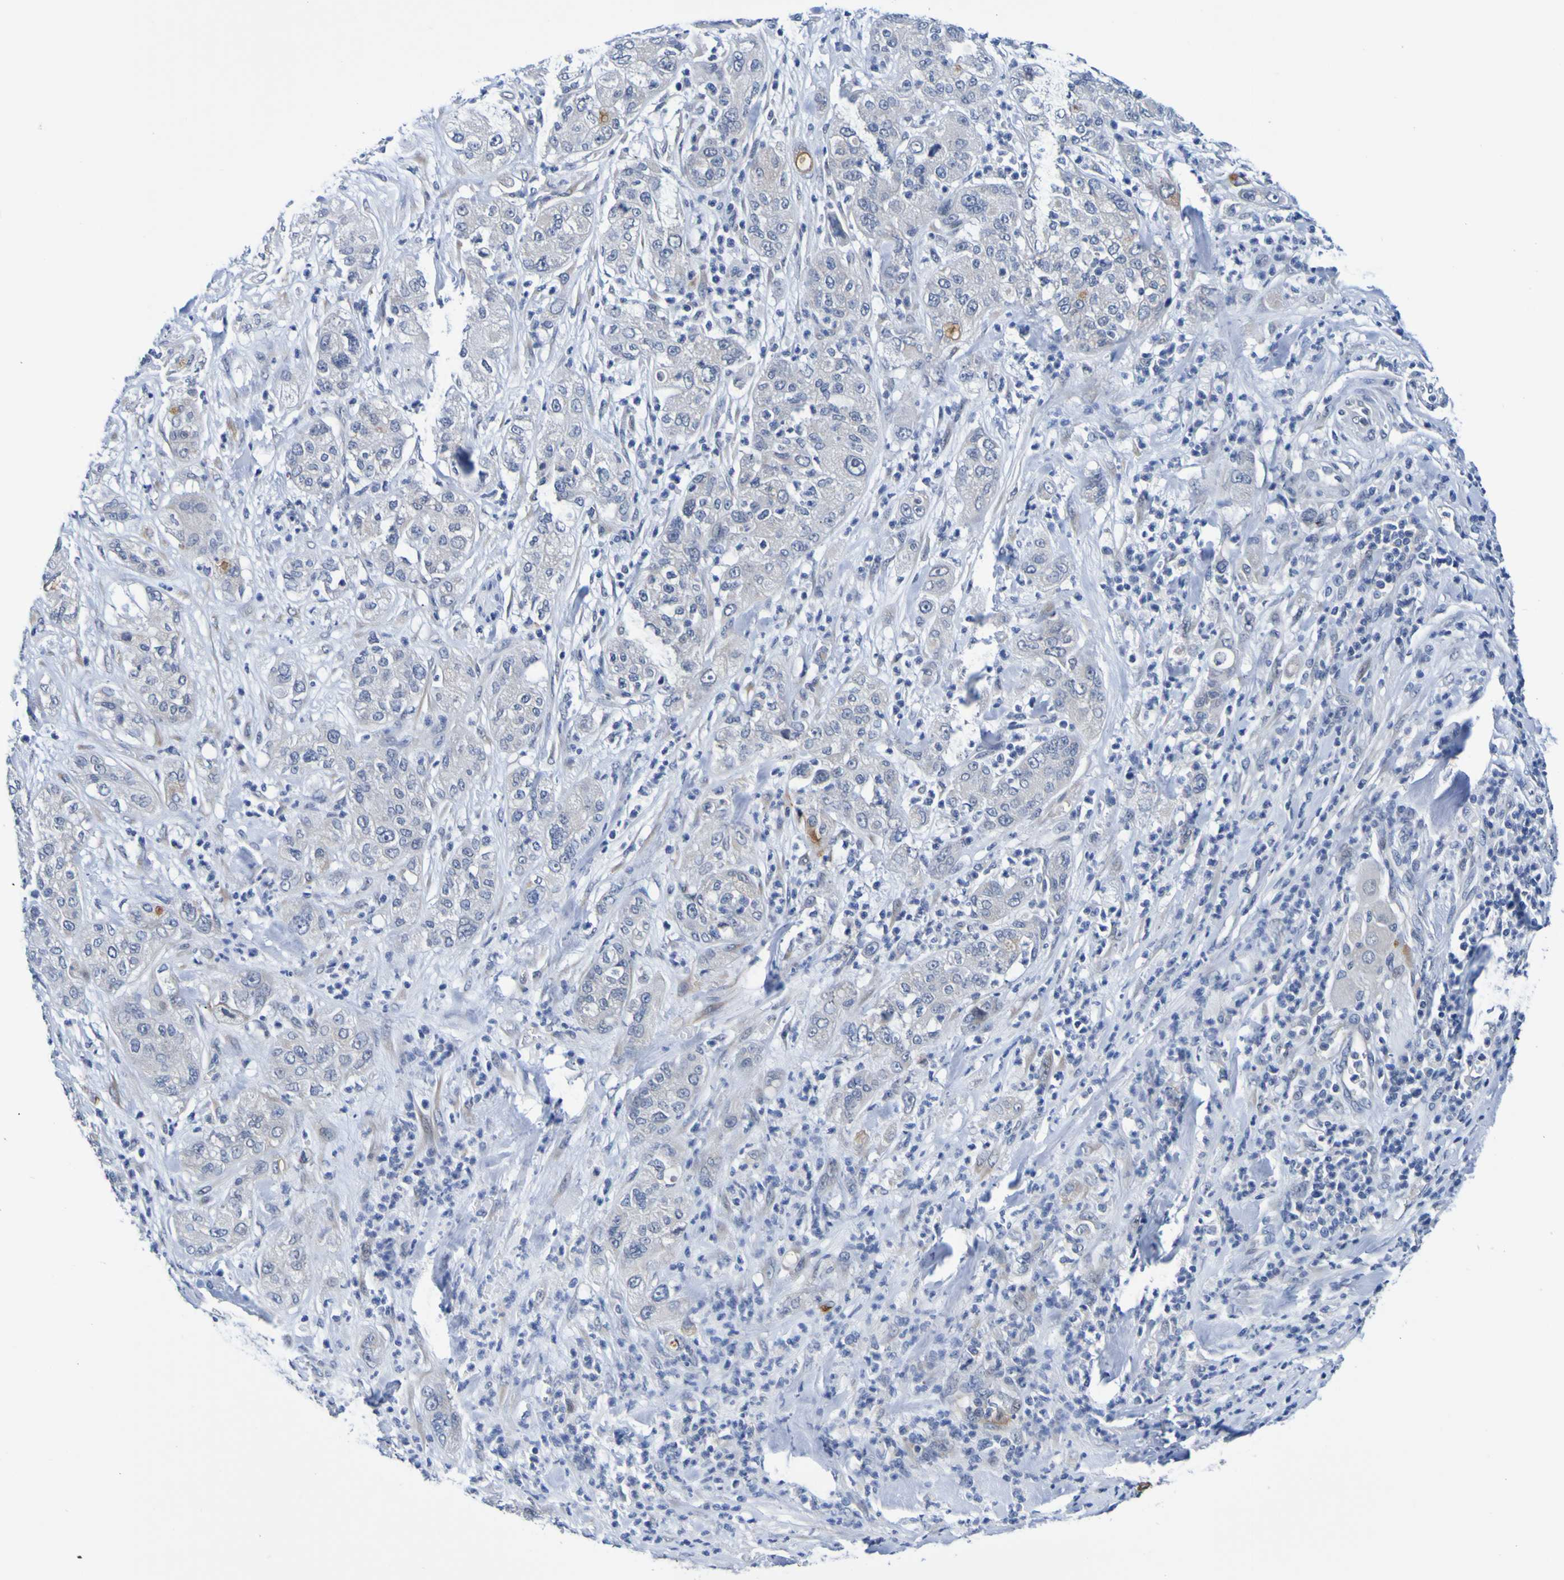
{"staining": {"intensity": "weak", "quantity": "<25%", "location": "cytoplasmic/membranous"}, "tissue": "pancreatic cancer", "cell_type": "Tumor cells", "image_type": "cancer", "snomed": [{"axis": "morphology", "description": "Adenocarcinoma, NOS"}, {"axis": "topography", "description": "Pancreas"}], "caption": "High magnification brightfield microscopy of pancreatic cancer (adenocarcinoma) stained with DAB (brown) and counterstained with hematoxylin (blue): tumor cells show no significant staining.", "gene": "VMA21", "patient": {"sex": "female", "age": 78}}